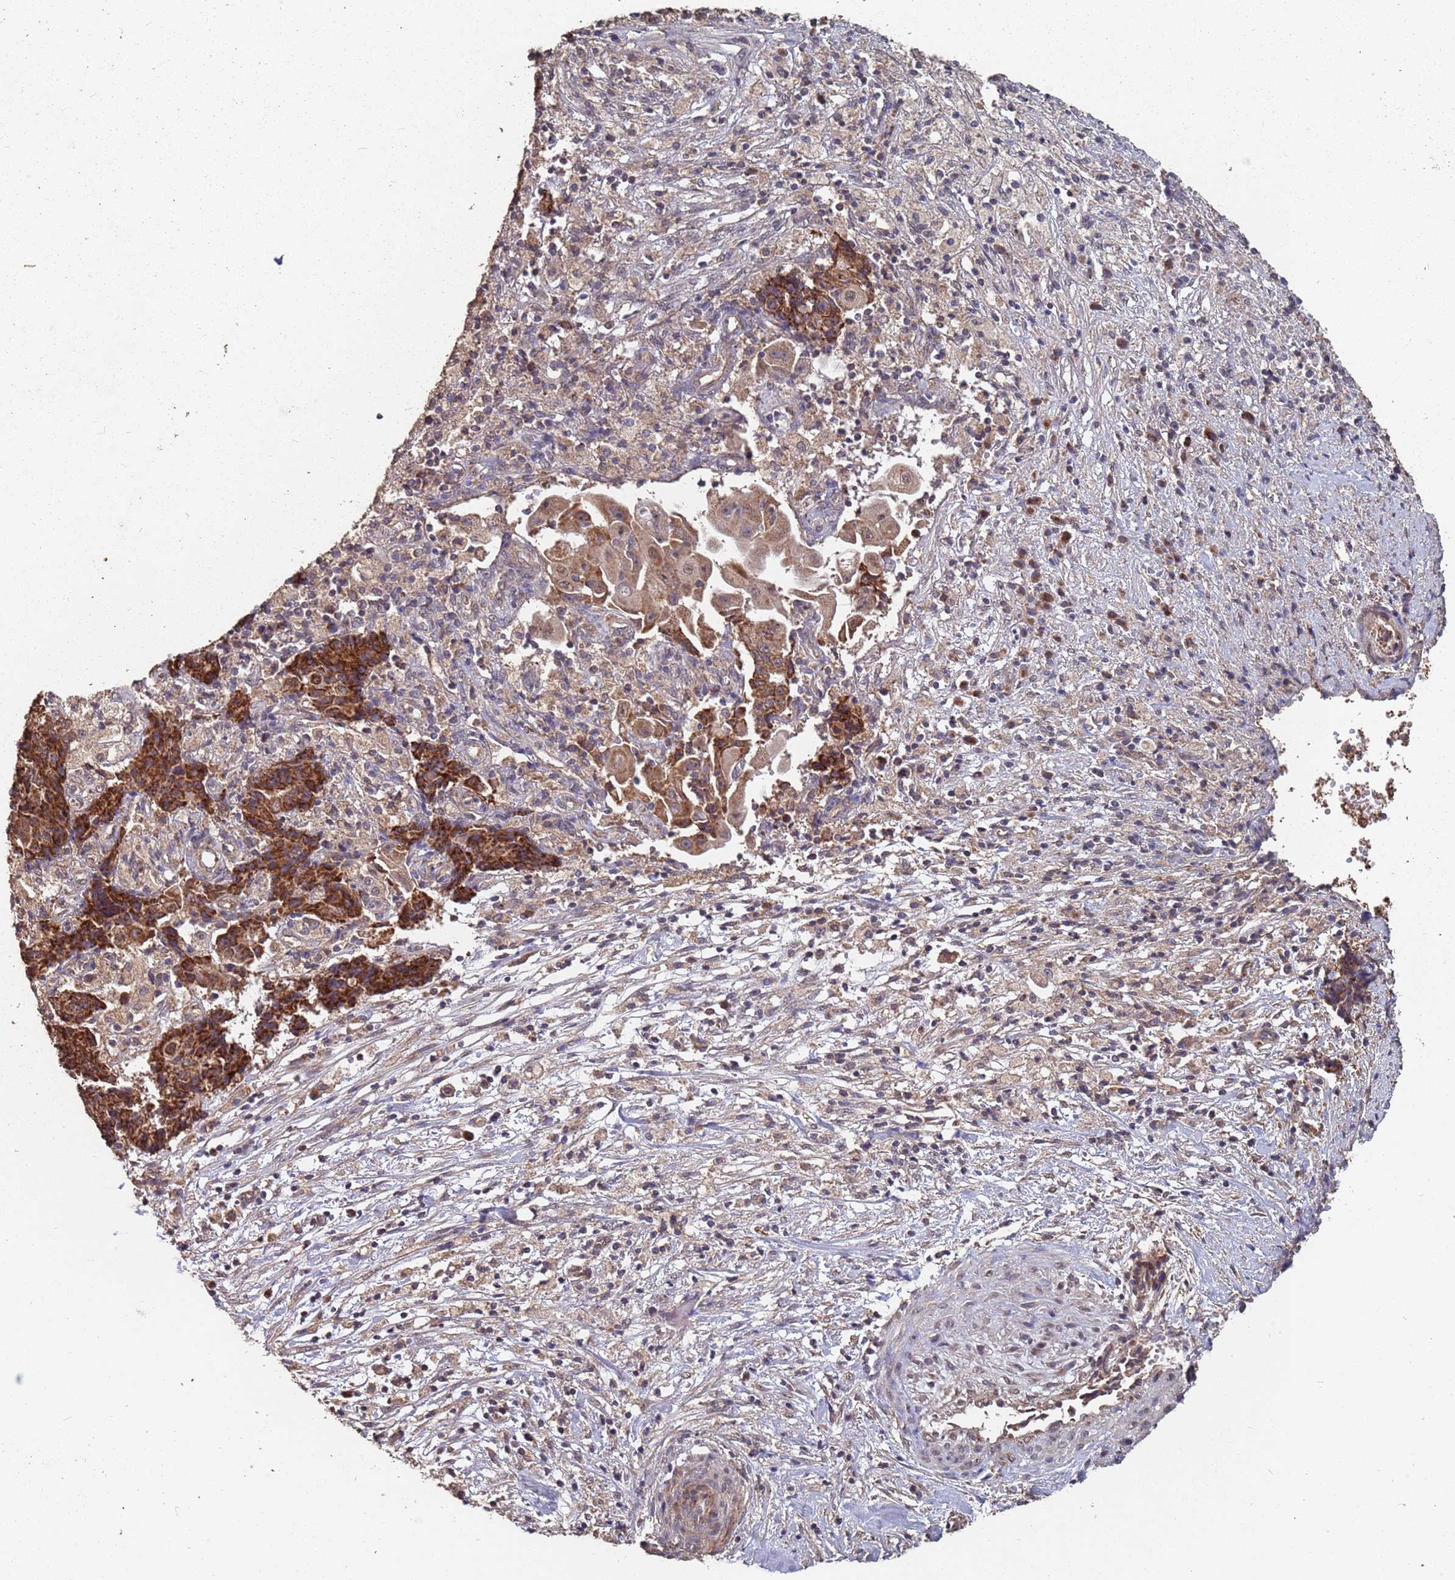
{"staining": {"intensity": "strong", "quantity": ">75%", "location": "cytoplasmic/membranous"}, "tissue": "ovarian cancer", "cell_type": "Tumor cells", "image_type": "cancer", "snomed": [{"axis": "morphology", "description": "Carcinoma, endometroid"}, {"axis": "topography", "description": "Ovary"}], "caption": "There is high levels of strong cytoplasmic/membranous expression in tumor cells of ovarian endometroid carcinoma, as demonstrated by immunohistochemical staining (brown color).", "gene": "PRORP", "patient": {"sex": "female", "age": 42}}